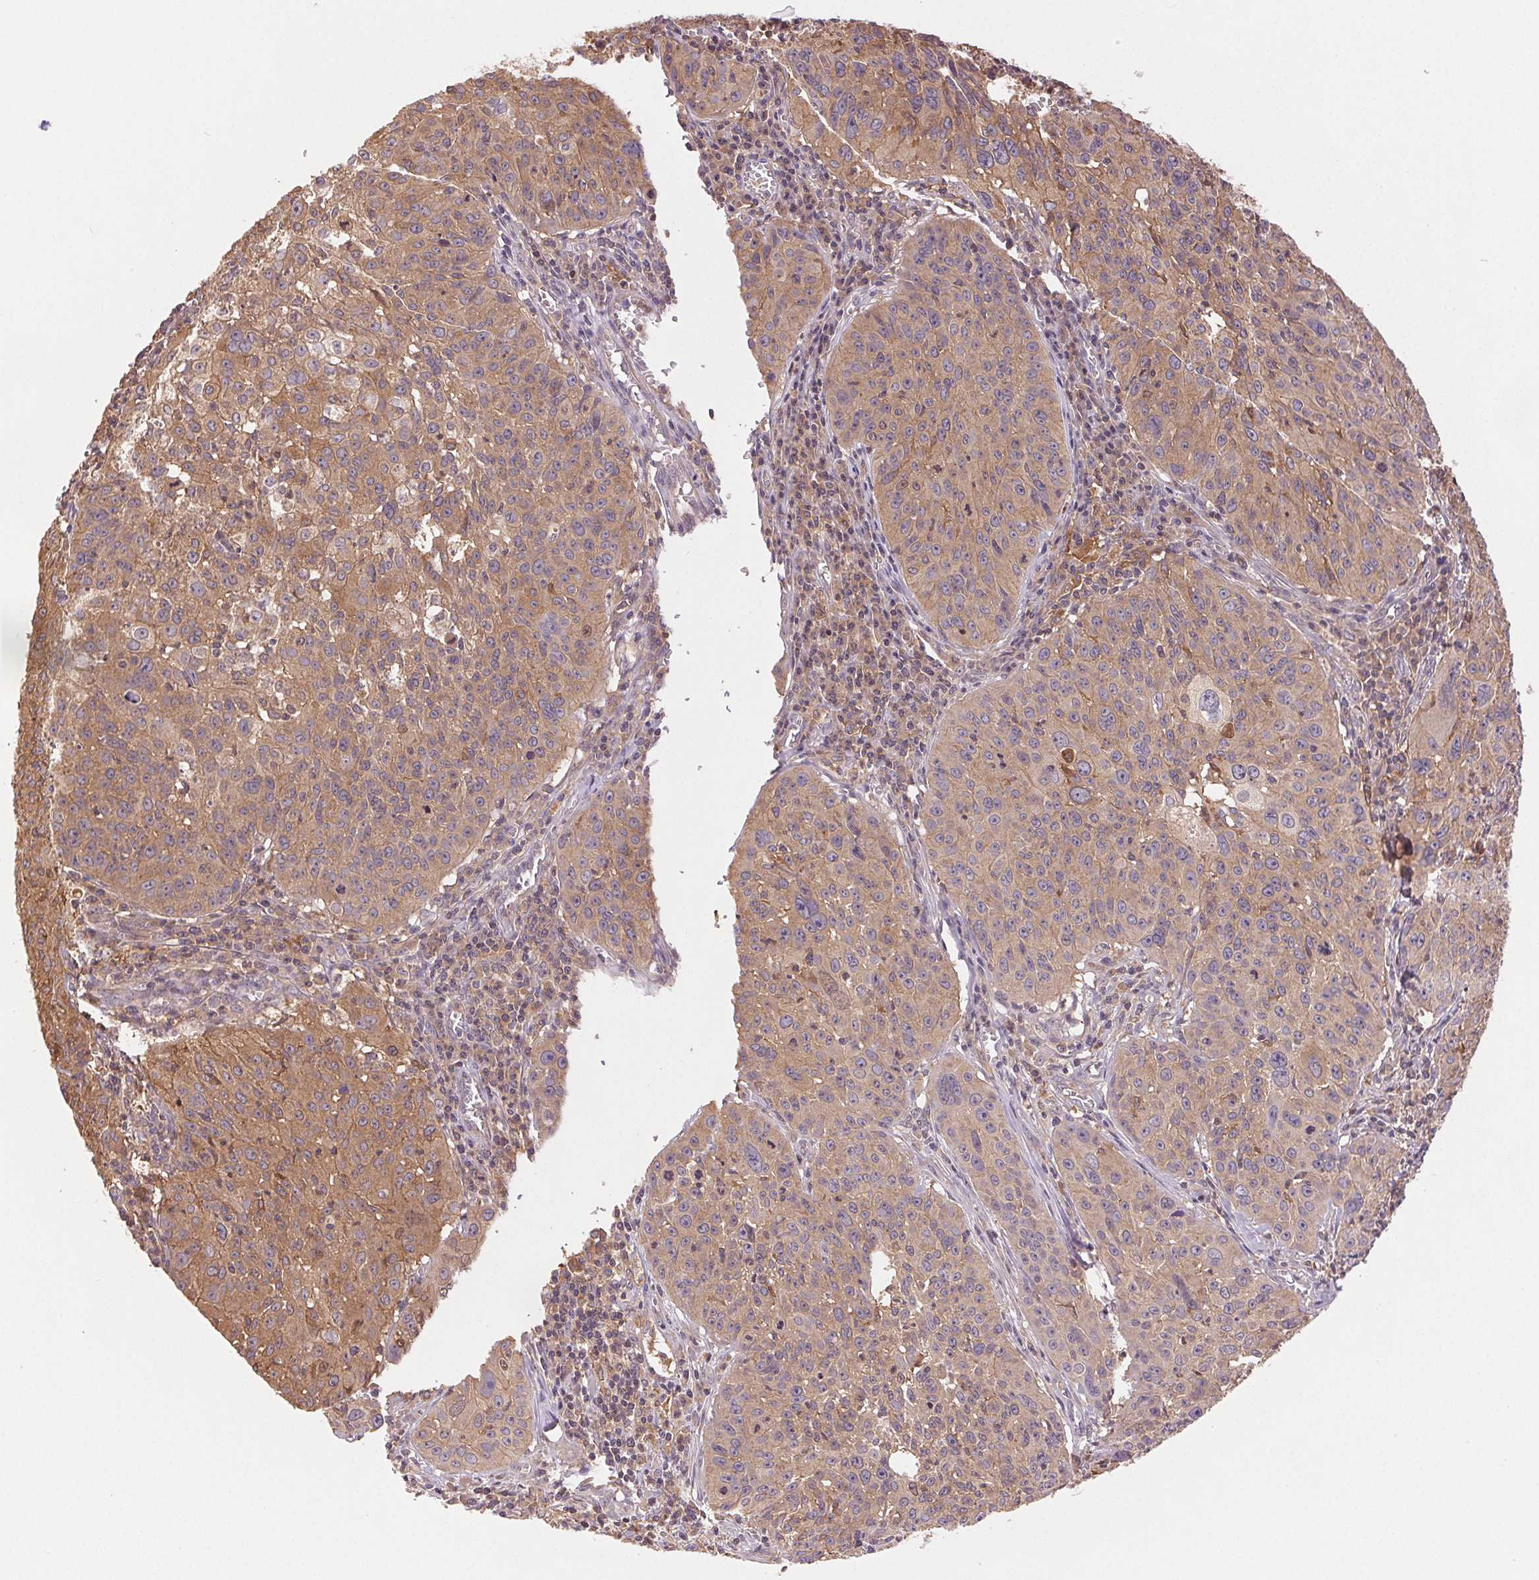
{"staining": {"intensity": "moderate", "quantity": "25%-75%", "location": "cytoplasmic/membranous"}, "tissue": "cervical cancer", "cell_type": "Tumor cells", "image_type": "cancer", "snomed": [{"axis": "morphology", "description": "Squamous cell carcinoma, NOS"}, {"axis": "topography", "description": "Cervix"}], "caption": "A photomicrograph showing moderate cytoplasmic/membranous staining in approximately 25%-75% of tumor cells in cervical cancer, as visualized by brown immunohistochemical staining.", "gene": "GDI2", "patient": {"sex": "female", "age": 31}}